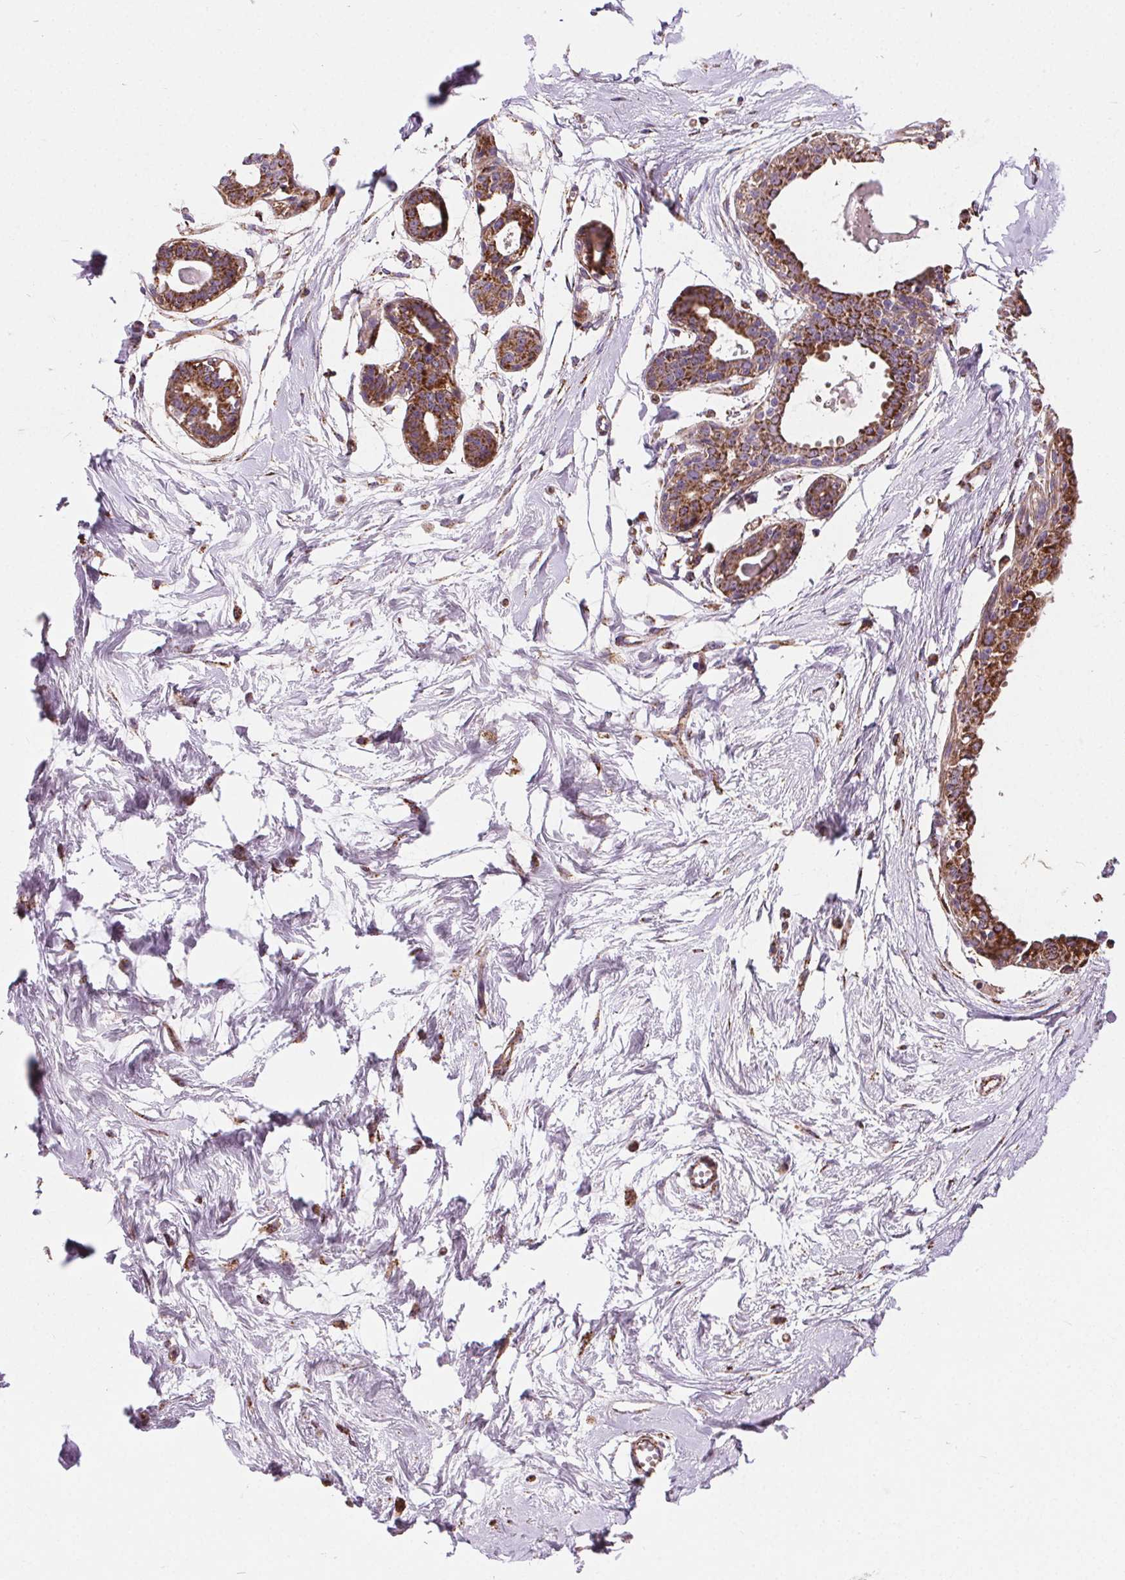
{"staining": {"intensity": "negative", "quantity": "none", "location": "none"}, "tissue": "breast", "cell_type": "Adipocytes", "image_type": "normal", "snomed": [{"axis": "morphology", "description": "Normal tissue, NOS"}, {"axis": "topography", "description": "Breast"}], "caption": "This is a micrograph of immunohistochemistry staining of benign breast, which shows no positivity in adipocytes. (Brightfield microscopy of DAB (3,3'-diaminobenzidine) immunohistochemistry at high magnification).", "gene": "GOLT1B", "patient": {"sex": "female", "age": 45}}